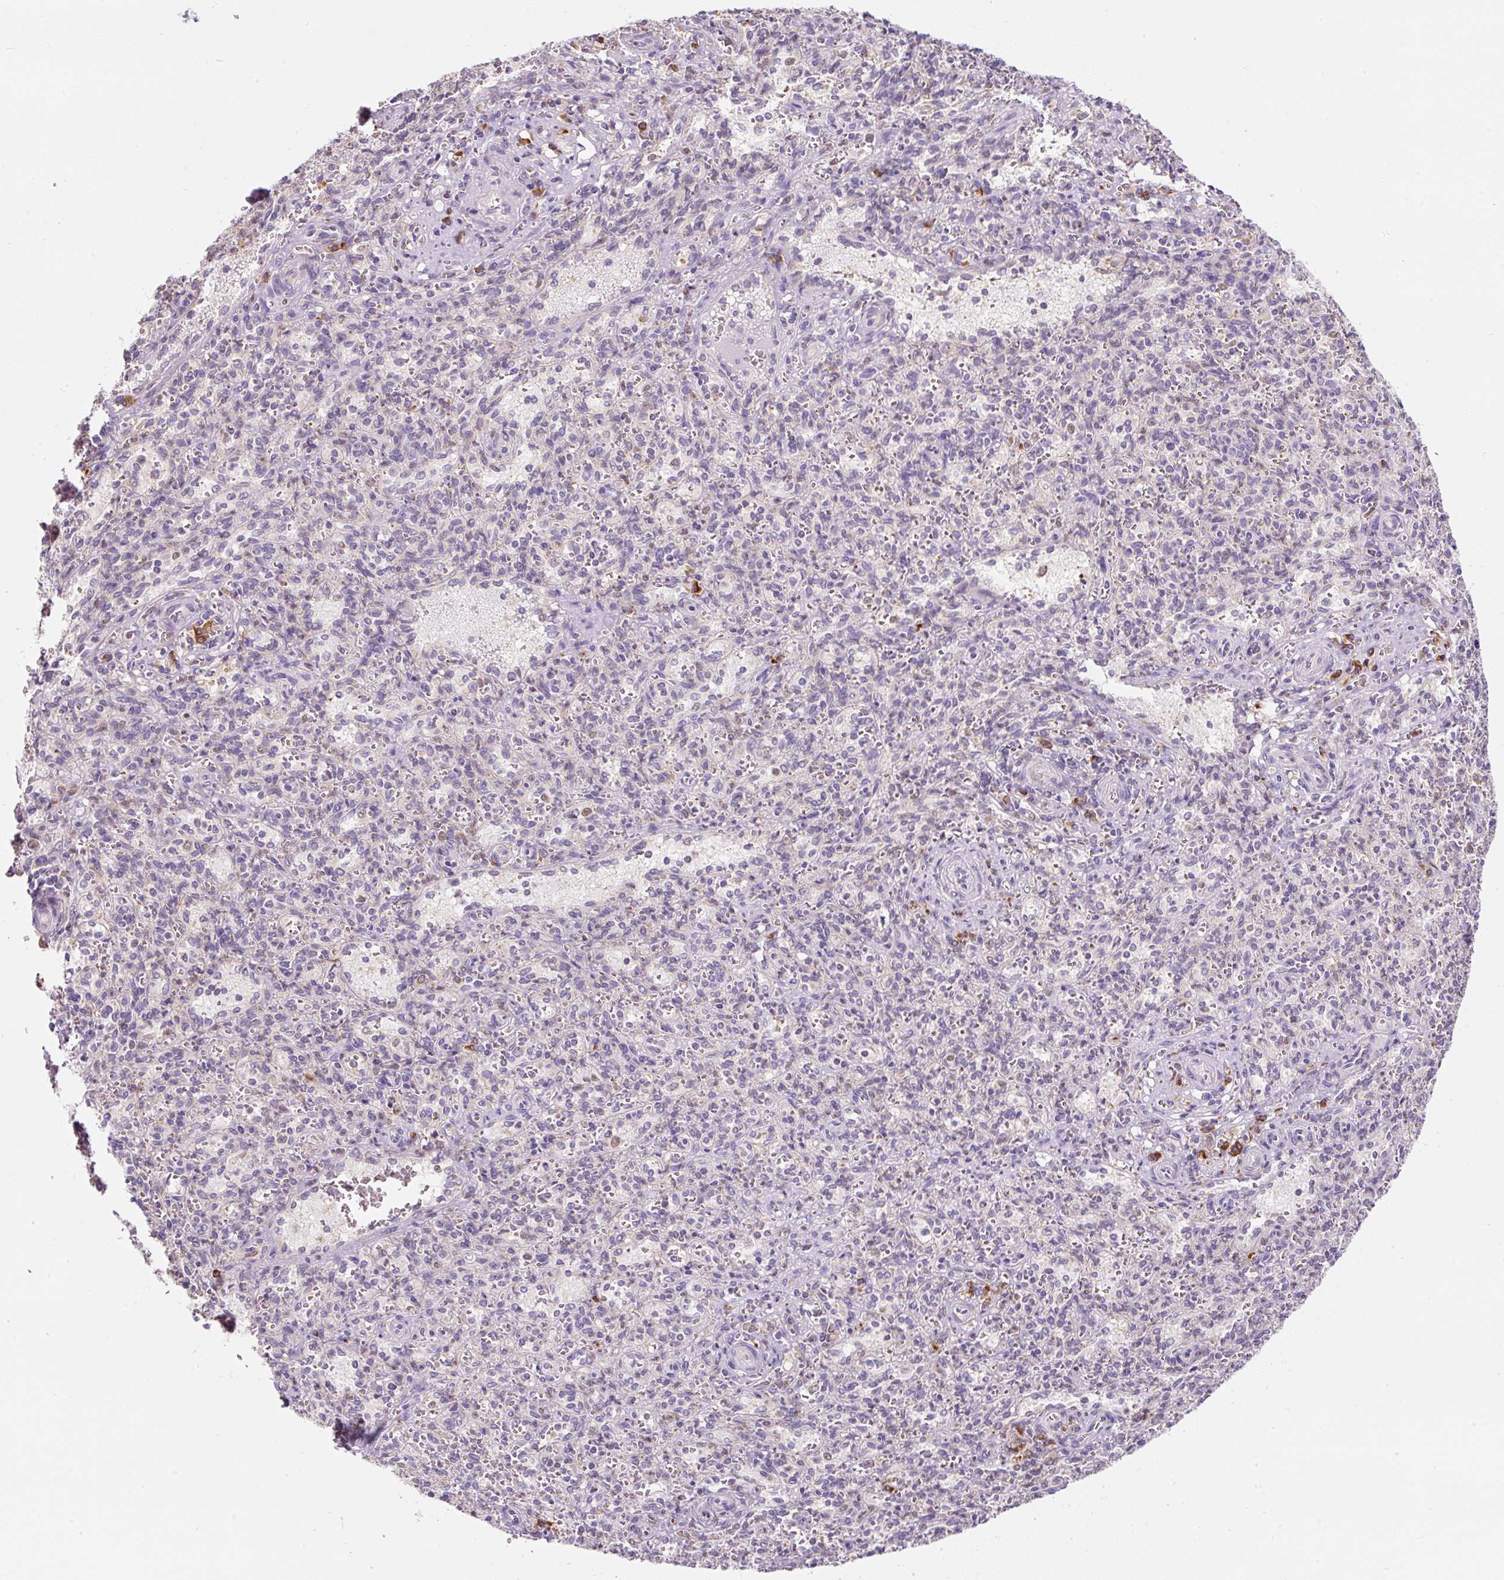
{"staining": {"intensity": "strong", "quantity": "<25%", "location": "cytoplasmic/membranous"}, "tissue": "spleen", "cell_type": "Cells in red pulp", "image_type": "normal", "snomed": [{"axis": "morphology", "description": "Normal tissue, NOS"}, {"axis": "topography", "description": "Spleen"}], "caption": "Brown immunohistochemical staining in benign human spleen demonstrates strong cytoplasmic/membranous staining in approximately <25% of cells in red pulp. (Stains: DAB in brown, nuclei in blue, Microscopy: brightfield microscopy at high magnification).", "gene": "DDOST", "patient": {"sex": "female", "age": 26}}